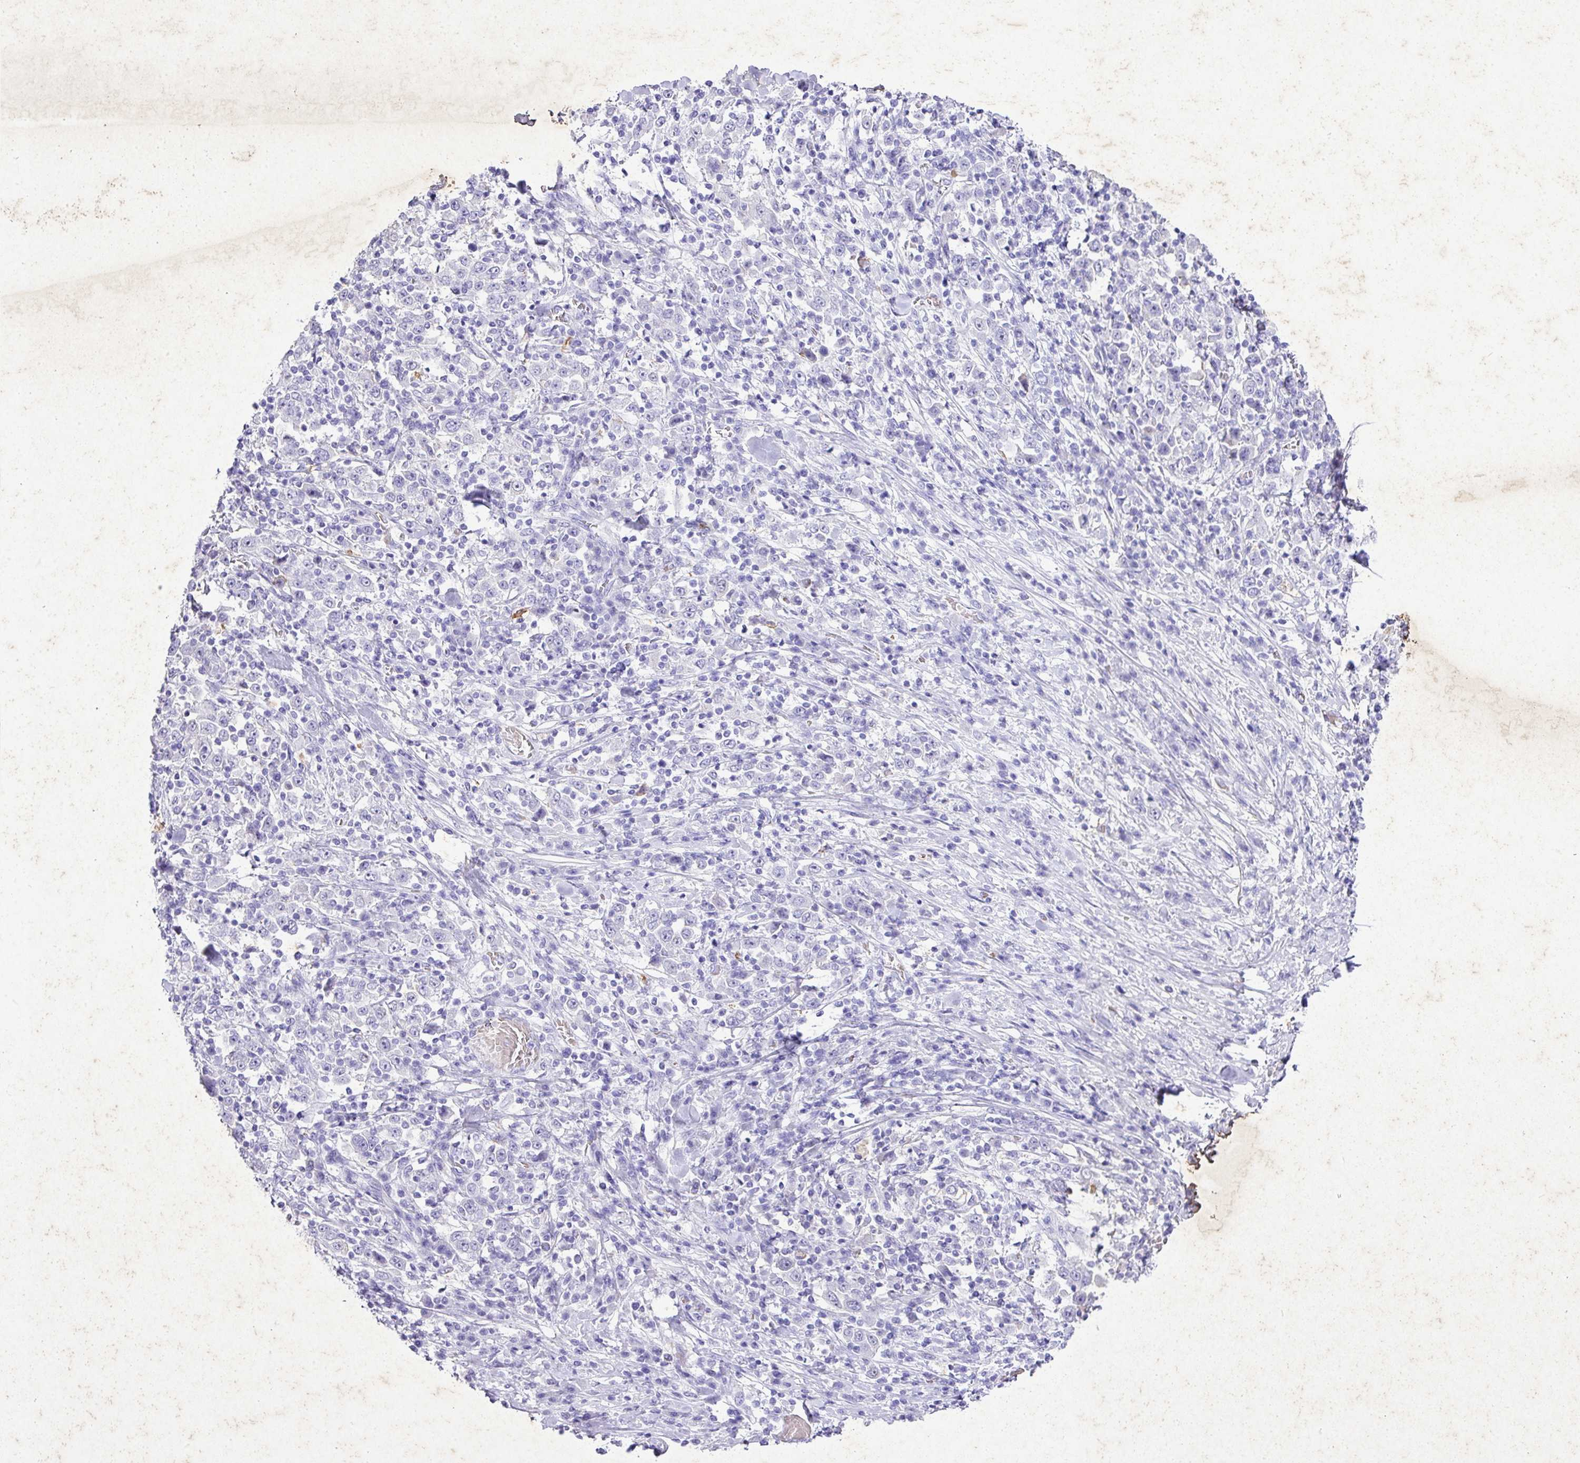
{"staining": {"intensity": "moderate", "quantity": "<25%", "location": "cytoplasmic/membranous"}, "tissue": "stomach cancer", "cell_type": "Tumor cells", "image_type": "cancer", "snomed": [{"axis": "morphology", "description": "Normal tissue, NOS"}, {"axis": "morphology", "description": "Adenocarcinoma, NOS"}, {"axis": "topography", "description": "Stomach, upper"}, {"axis": "topography", "description": "Stomach"}], "caption": "A brown stain shows moderate cytoplasmic/membranous positivity of a protein in stomach adenocarcinoma tumor cells. (DAB (3,3'-diaminobenzidine) IHC, brown staining for protein, blue staining for nuclei).", "gene": "KCNJ11", "patient": {"sex": "male", "age": 59}}